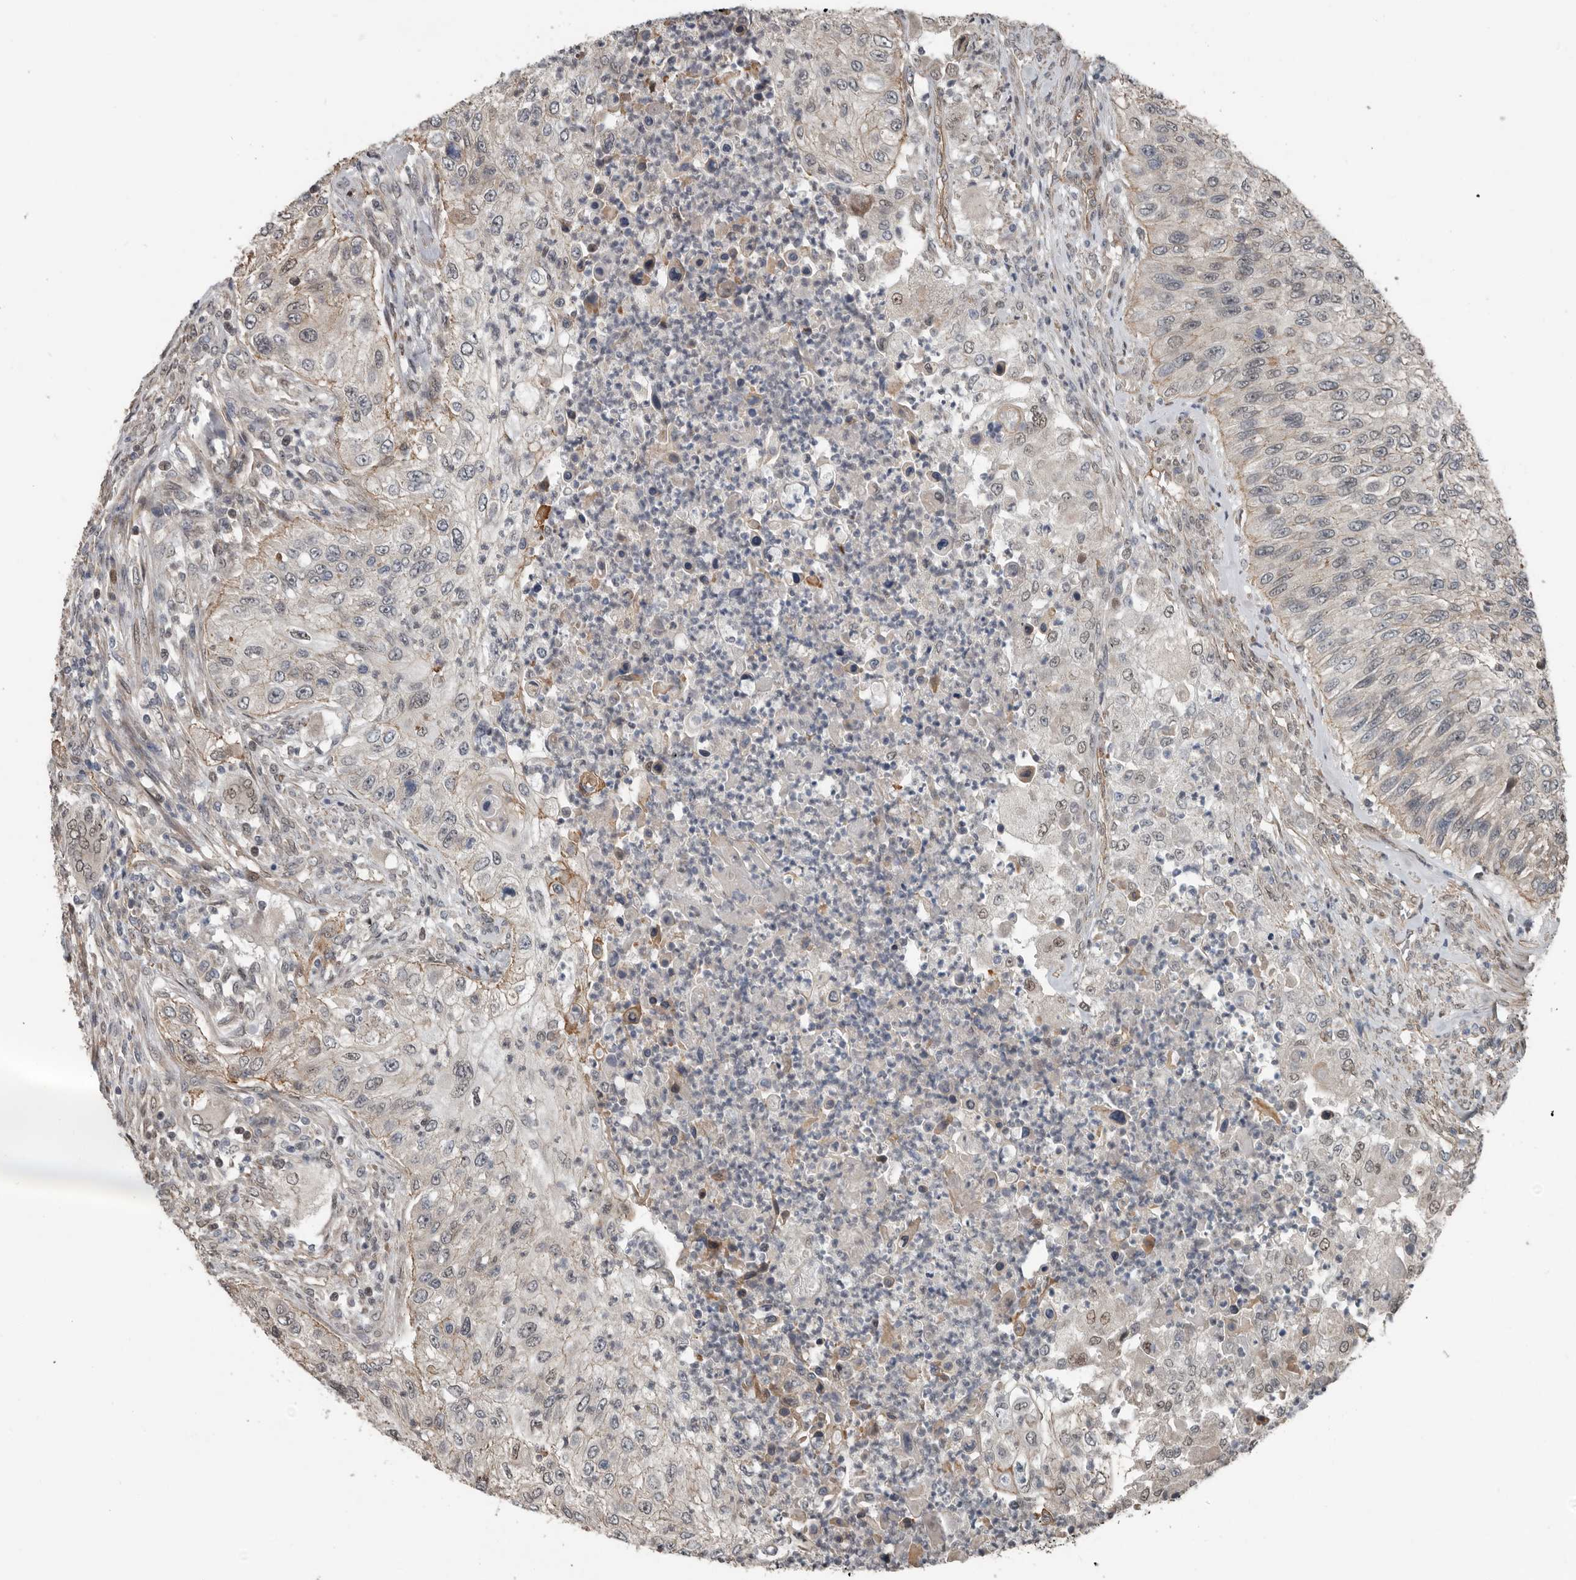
{"staining": {"intensity": "weak", "quantity": "<25%", "location": "cytoplasmic/membranous"}, "tissue": "urothelial cancer", "cell_type": "Tumor cells", "image_type": "cancer", "snomed": [{"axis": "morphology", "description": "Urothelial carcinoma, High grade"}, {"axis": "topography", "description": "Urinary bladder"}], "caption": "This is an immunohistochemistry image of human high-grade urothelial carcinoma. There is no positivity in tumor cells.", "gene": "YOD1", "patient": {"sex": "female", "age": 60}}